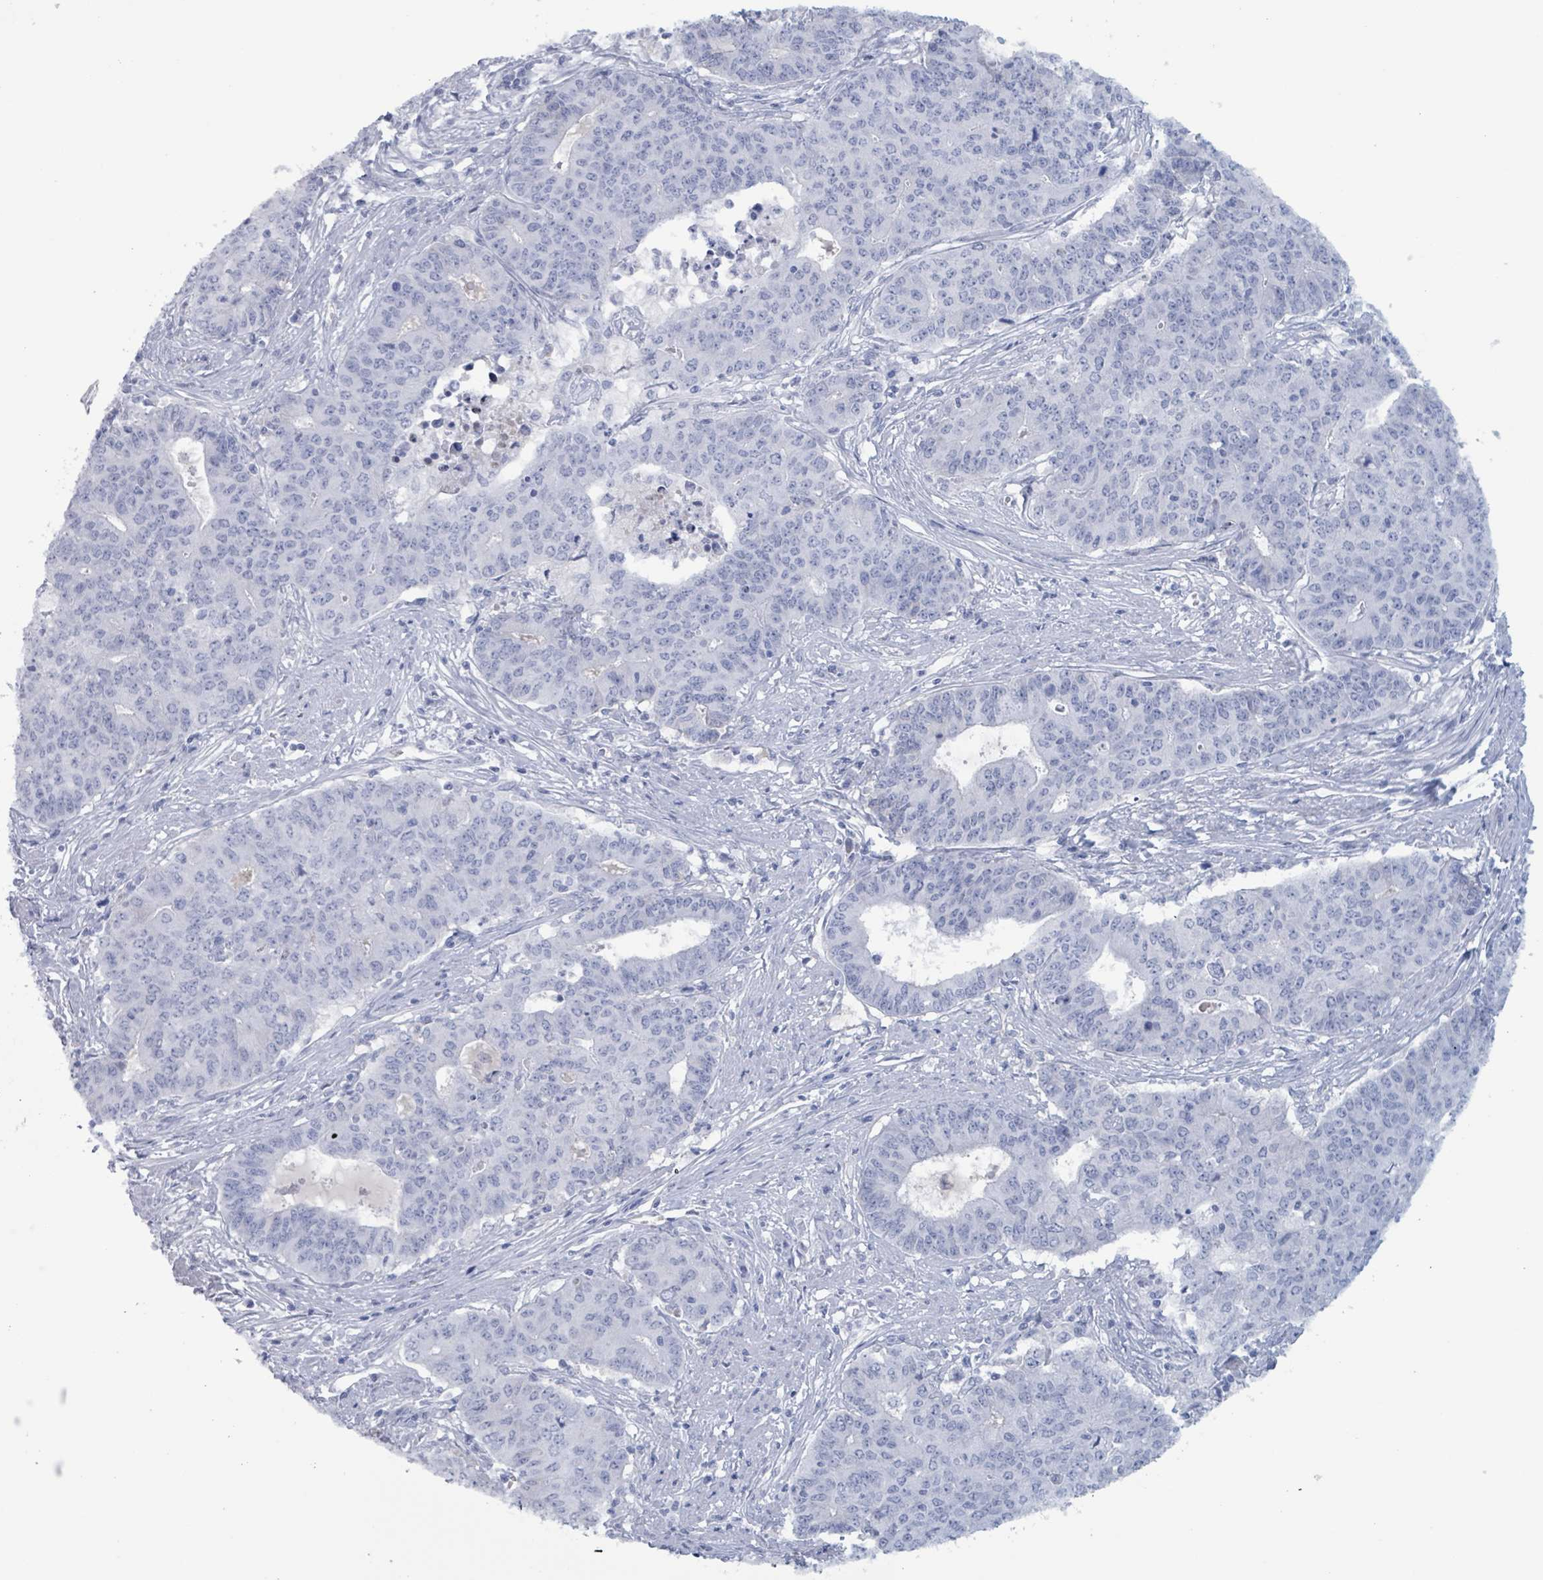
{"staining": {"intensity": "negative", "quantity": "none", "location": "none"}, "tissue": "endometrial cancer", "cell_type": "Tumor cells", "image_type": "cancer", "snomed": [{"axis": "morphology", "description": "Adenocarcinoma, NOS"}, {"axis": "topography", "description": "Endometrium"}], "caption": "Immunohistochemistry image of endometrial cancer (adenocarcinoma) stained for a protein (brown), which shows no positivity in tumor cells. (Immunohistochemistry (ihc), brightfield microscopy, high magnification).", "gene": "KLK4", "patient": {"sex": "female", "age": 59}}